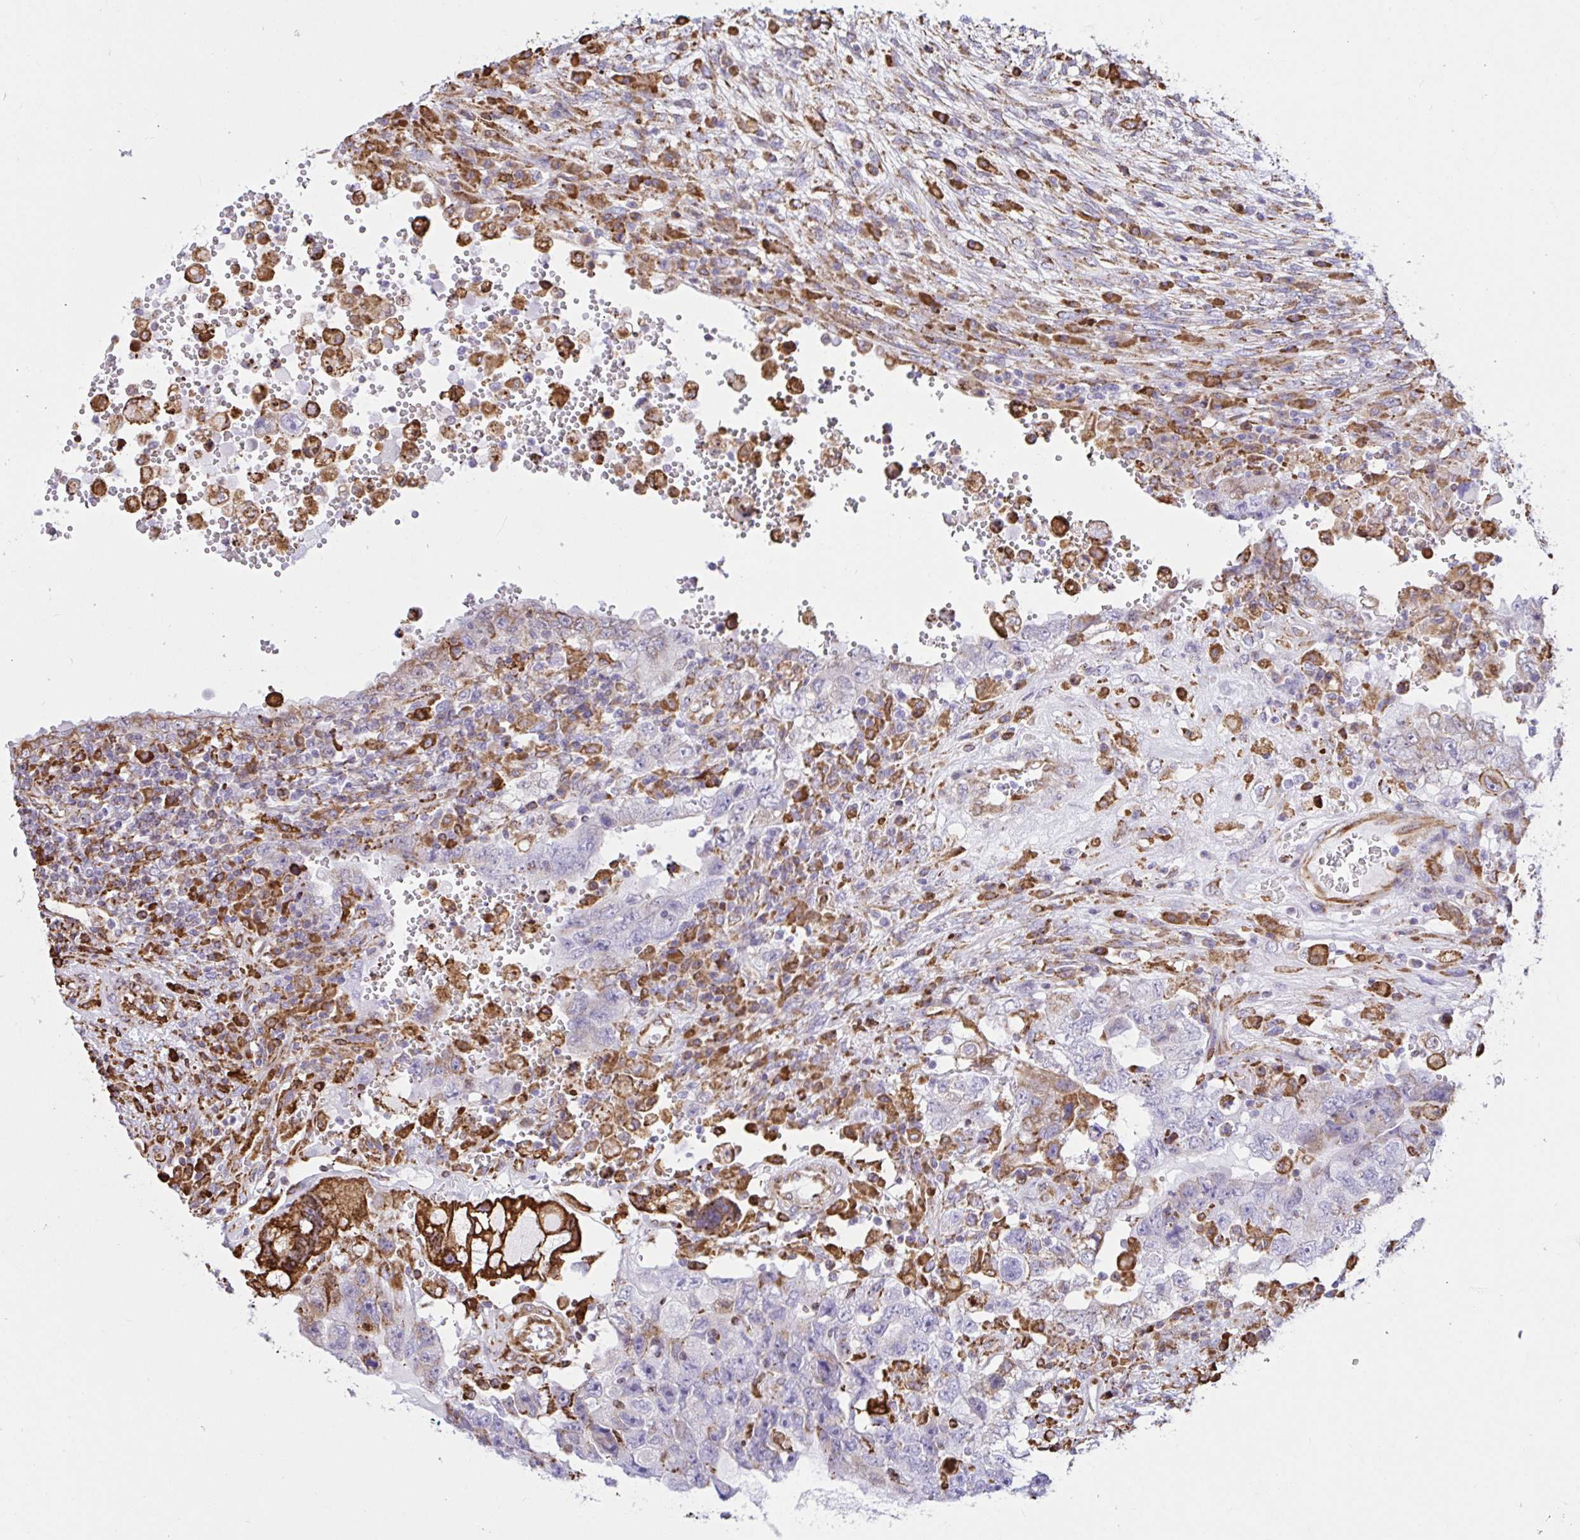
{"staining": {"intensity": "moderate", "quantity": "<25%", "location": "cytoplasmic/membranous"}, "tissue": "testis cancer", "cell_type": "Tumor cells", "image_type": "cancer", "snomed": [{"axis": "morphology", "description": "Carcinoma, Embryonal, NOS"}, {"axis": "topography", "description": "Testis"}], "caption": "Immunohistochemistry (IHC) of human embryonal carcinoma (testis) shows low levels of moderate cytoplasmic/membranous positivity in approximately <25% of tumor cells.", "gene": "CLGN", "patient": {"sex": "male", "age": 26}}